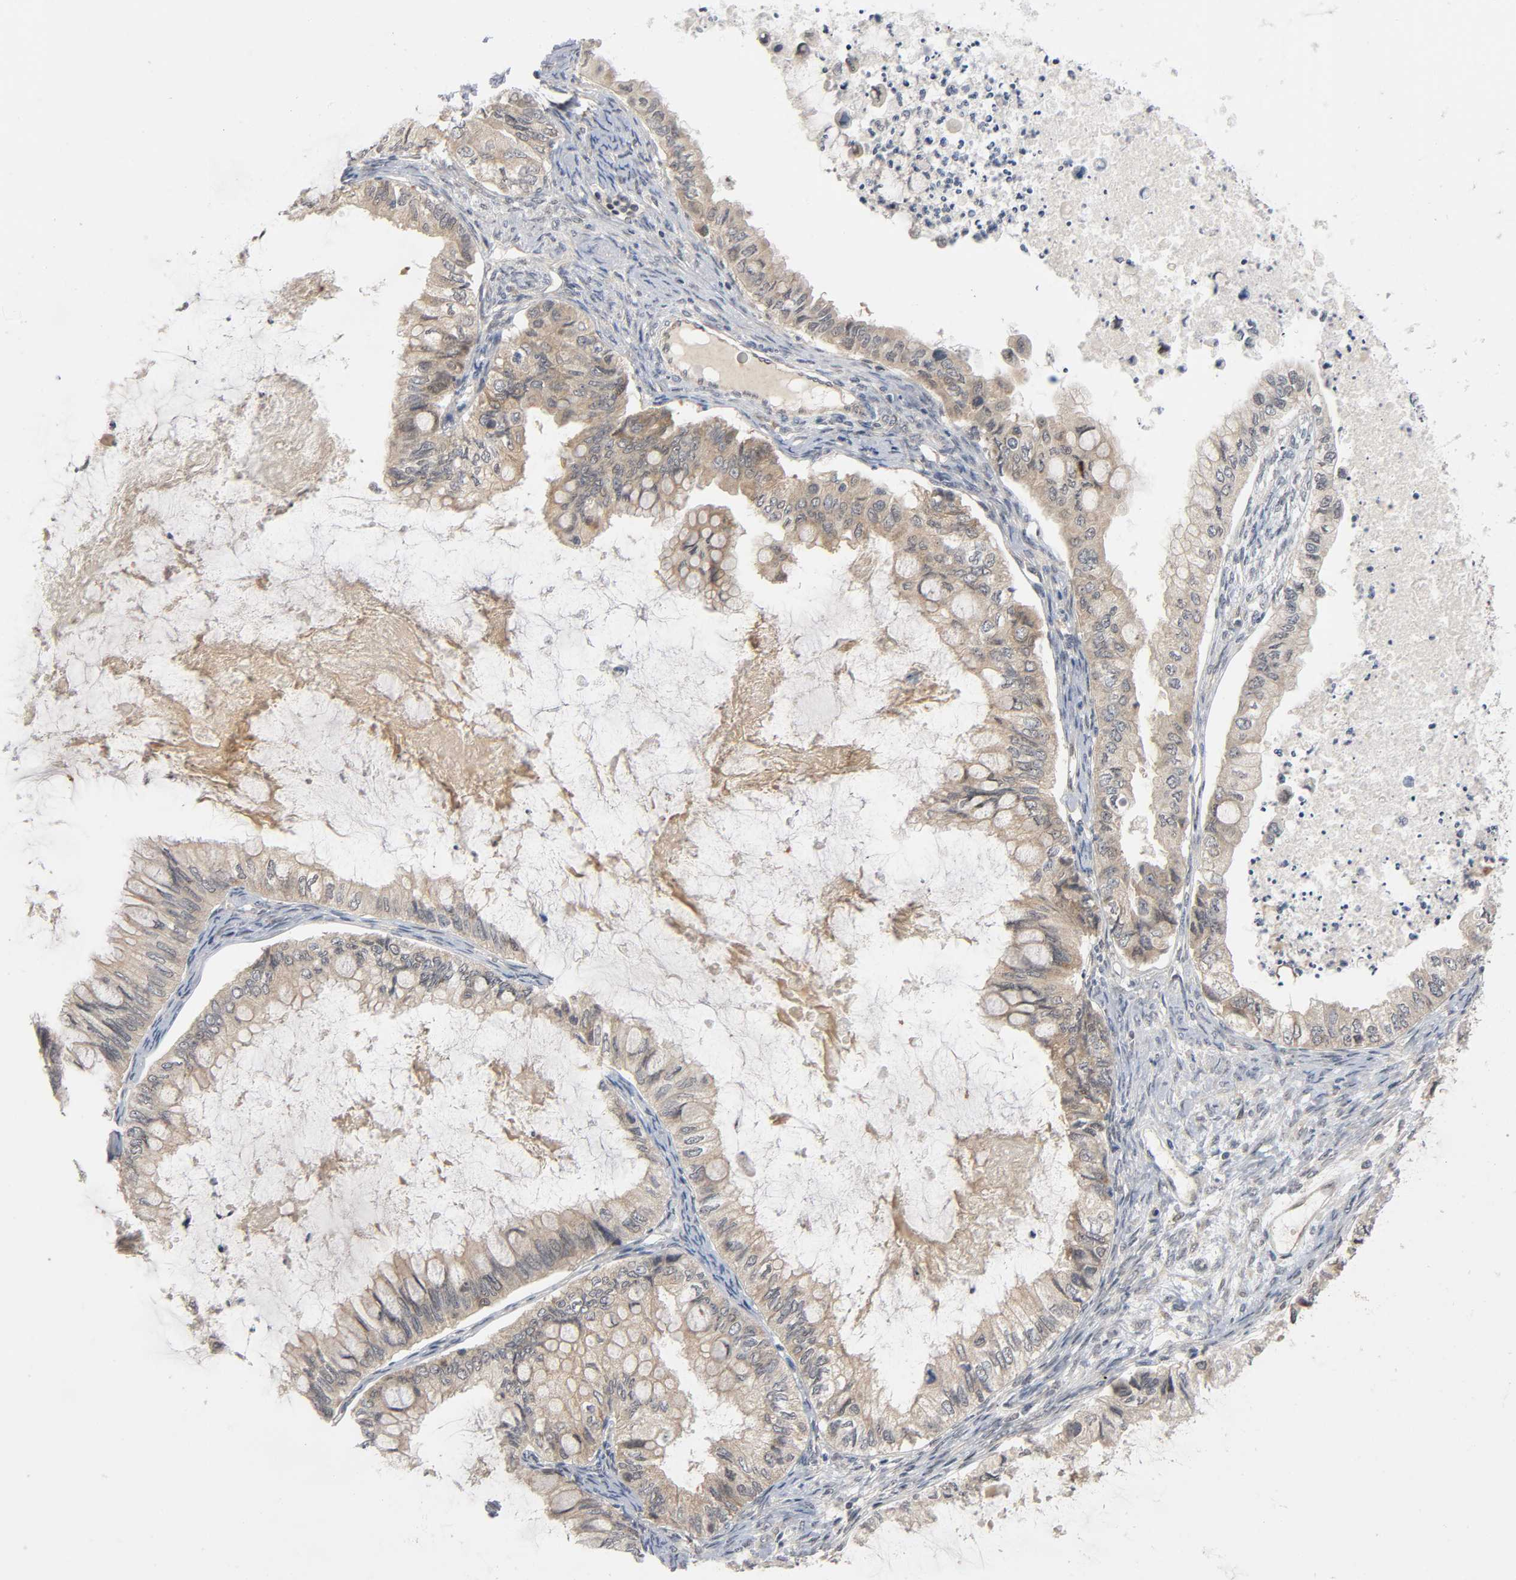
{"staining": {"intensity": "moderate", "quantity": ">75%", "location": "cytoplasmic/membranous"}, "tissue": "ovarian cancer", "cell_type": "Tumor cells", "image_type": "cancer", "snomed": [{"axis": "morphology", "description": "Cystadenocarcinoma, mucinous, NOS"}, {"axis": "topography", "description": "Ovary"}], "caption": "Immunohistochemical staining of ovarian cancer (mucinous cystadenocarcinoma) demonstrates moderate cytoplasmic/membranous protein staining in about >75% of tumor cells.", "gene": "MAPK8", "patient": {"sex": "female", "age": 80}}